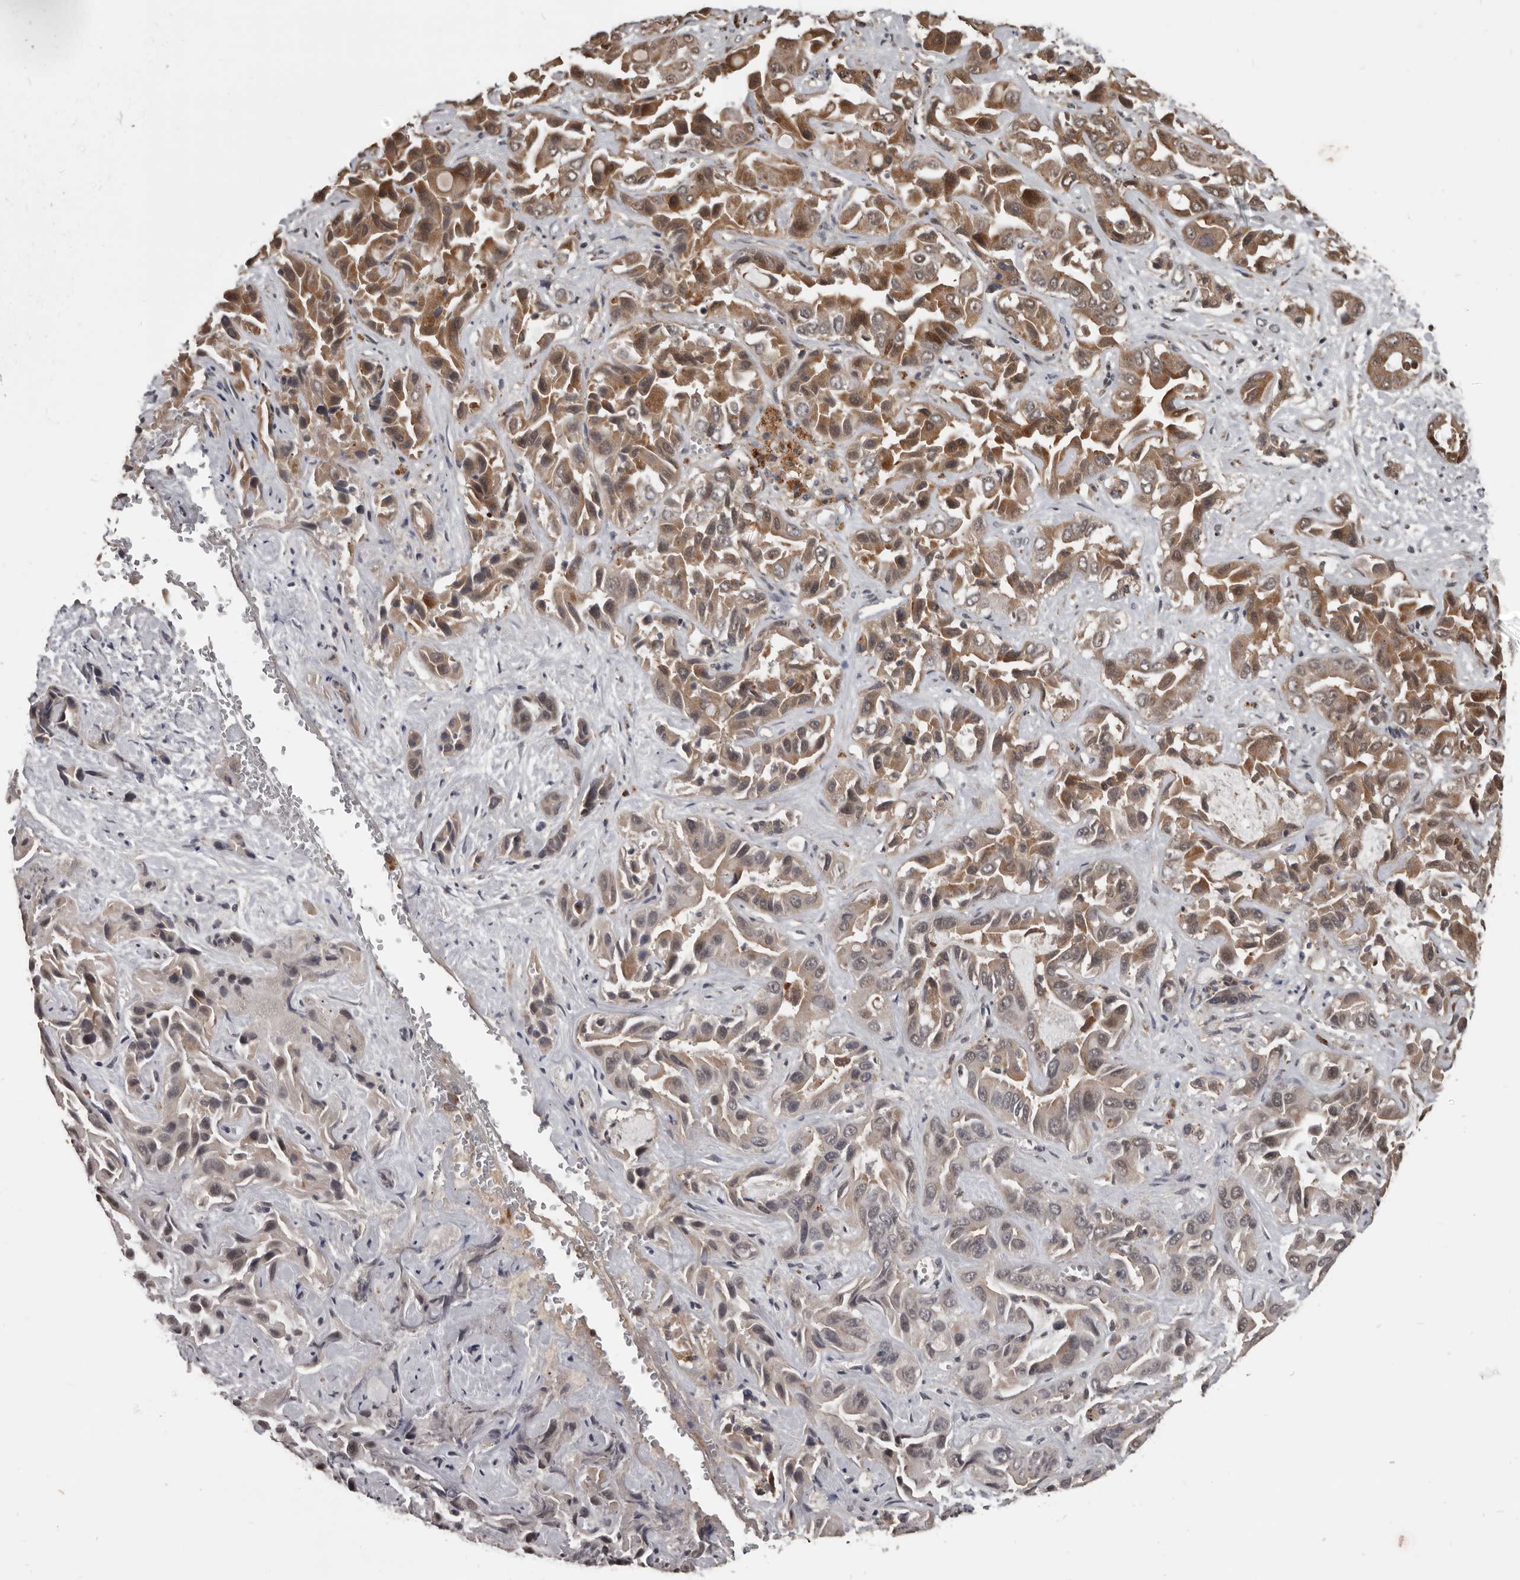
{"staining": {"intensity": "moderate", "quantity": "25%-75%", "location": "cytoplasmic/membranous"}, "tissue": "liver cancer", "cell_type": "Tumor cells", "image_type": "cancer", "snomed": [{"axis": "morphology", "description": "Cholangiocarcinoma"}, {"axis": "topography", "description": "Liver"}], "caption": "Brown immunohistochemical staining in liver cholangiocarcinoma reveals moderate cytoplasmic/membranous expression in about 25%-75% of tumor cells.", "gene": "AHR", "patient": {"sex": "female", "age": 52}}